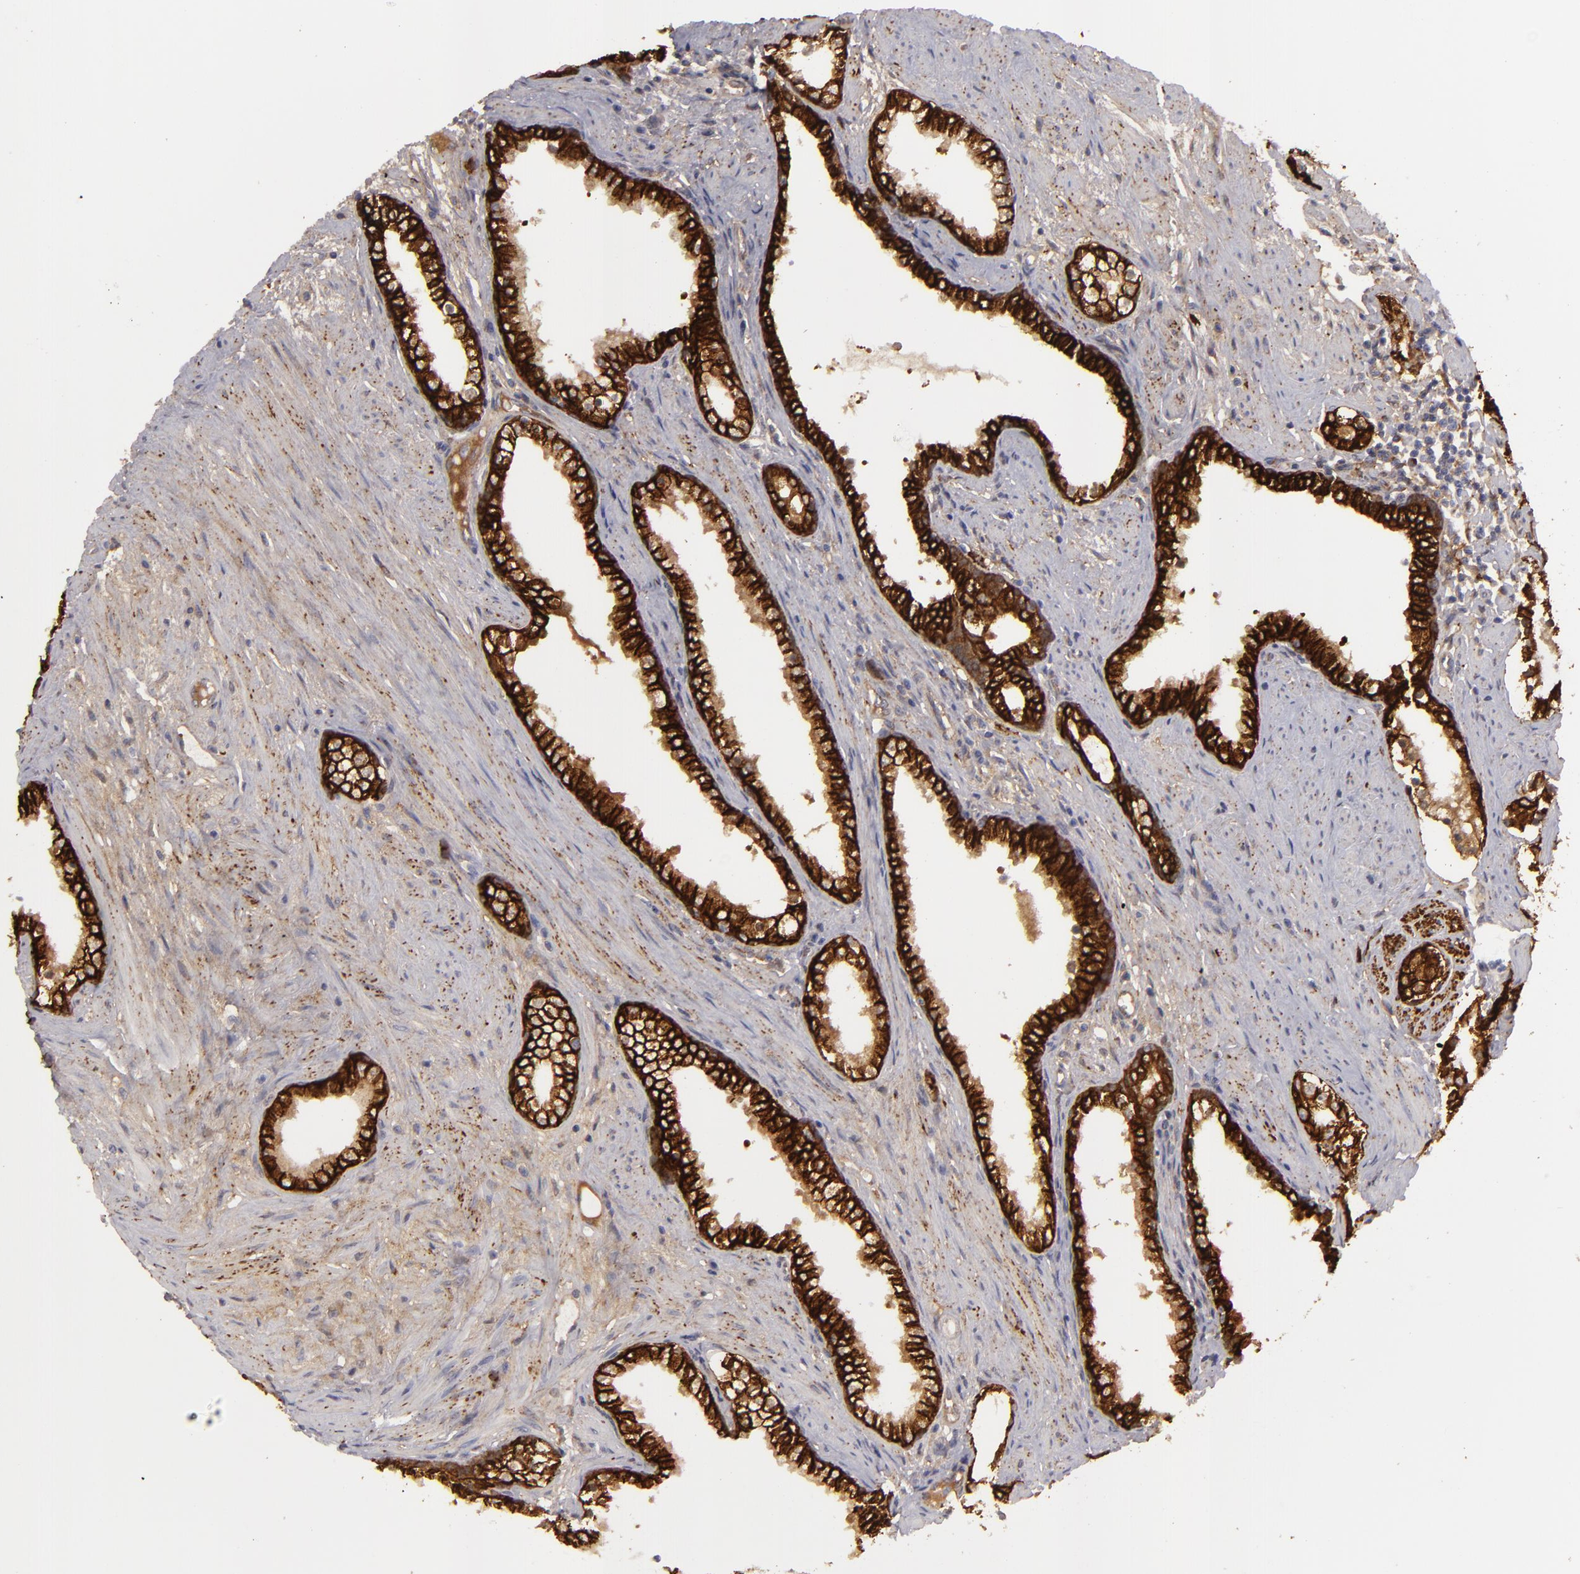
{"staining": {"intensity": "strong", "quantity": ">75%", "location": "cytoplasmic/membranous"}, "tissue": "prostate cancer", "cell_type": "Tumor cells", "image_type": "cancer", "snomed": [{"axis": "morphology", "description": "Adenocarcinoma, Medium grade"}, {"axis": "topography", "description": "Prostate"}], "caption": "Tumor cells exhibit high levels of strong cytoplasmic/membranous staining in about >75% of cells in prostate adenocarcinoma (medium-grade).", "gene": "ALCAM", "patient": {"sex": "male", "age": 73}}